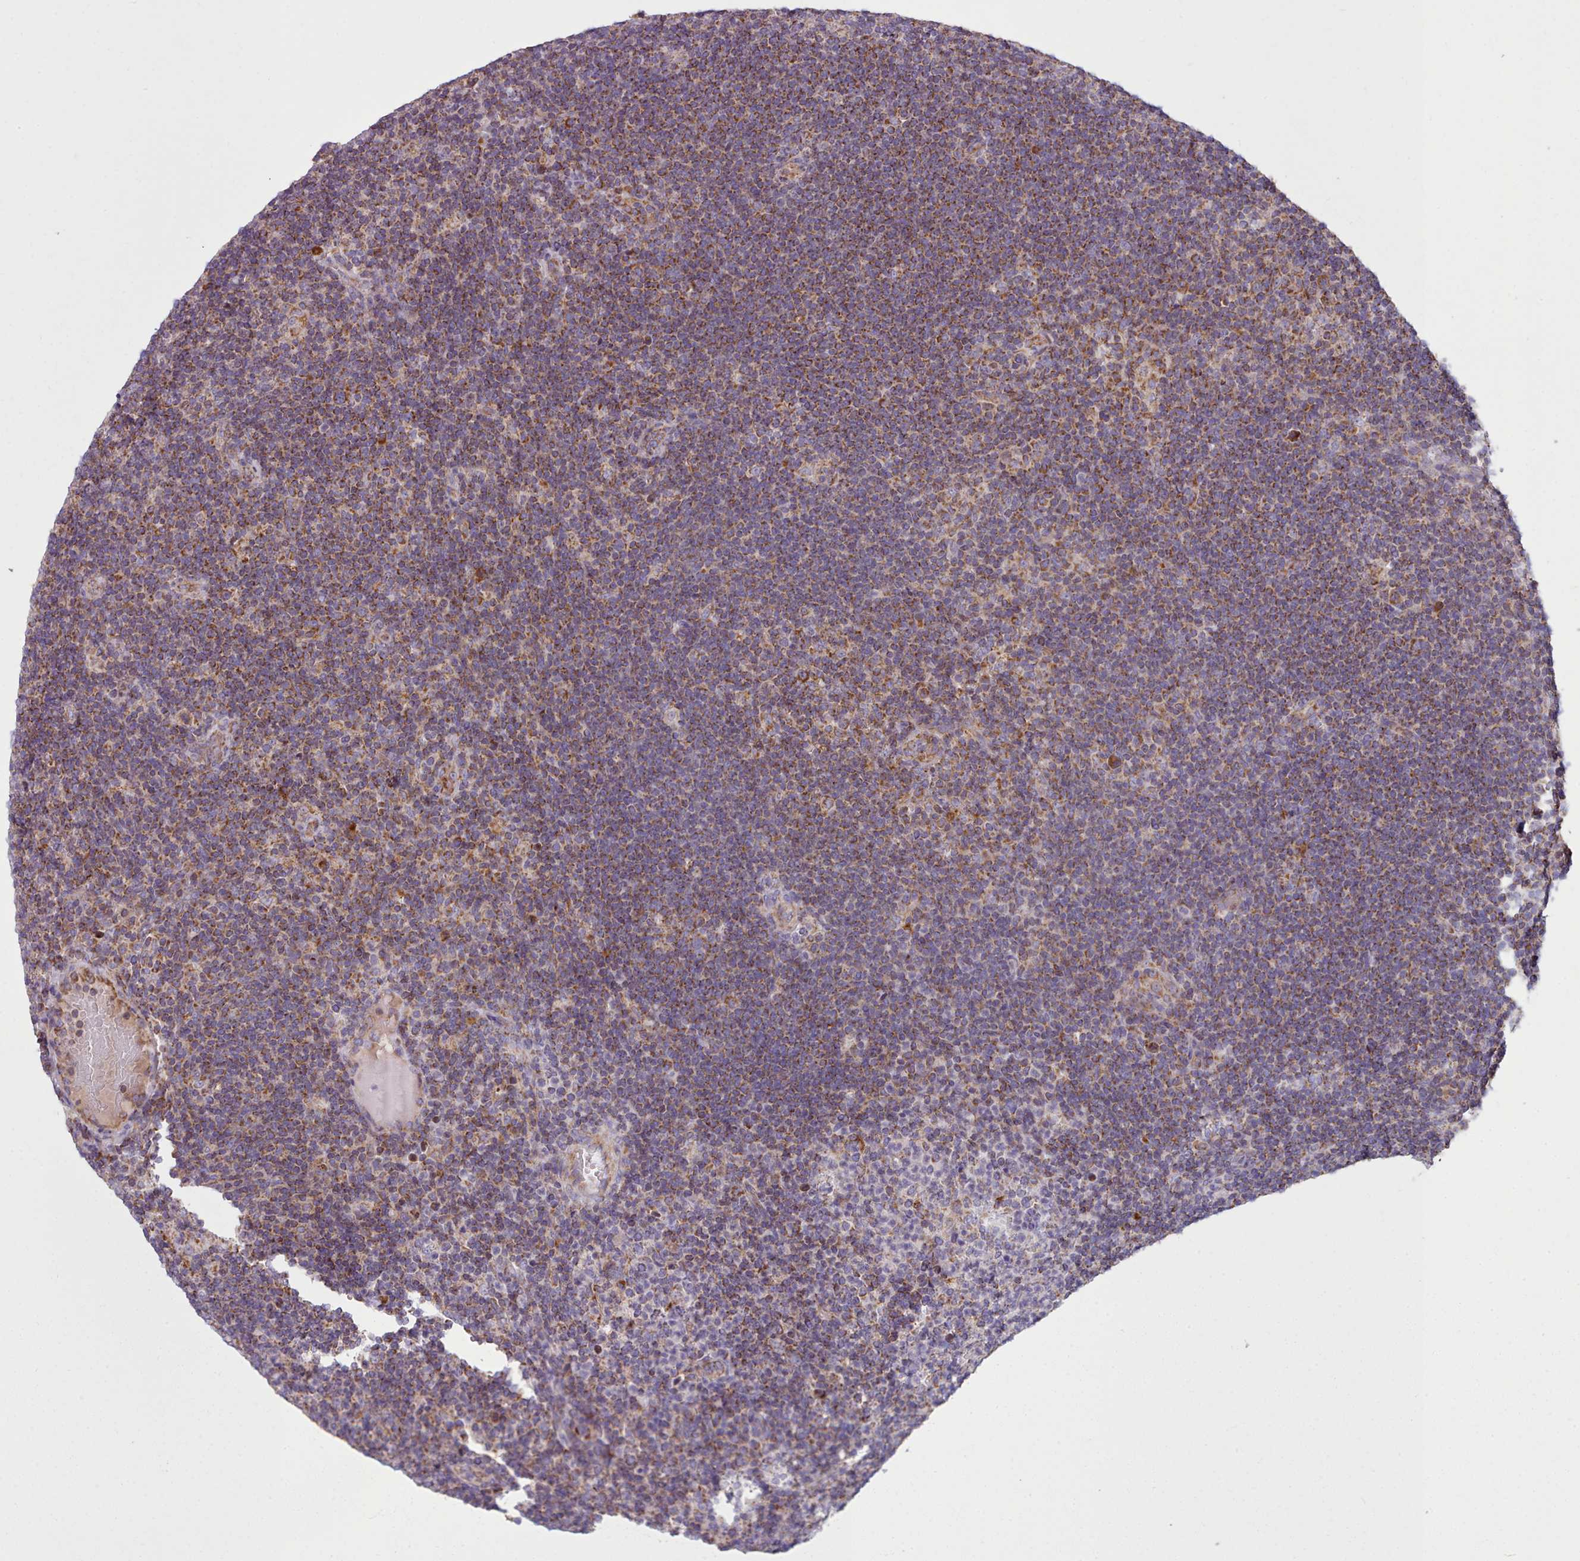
{"staining": {"intensity": "moderate", "quantity": ">75%", "location": "cytoplasmic/membranous"}, "tissue": "lymphoma", "cell_type": "Tumor cells", "image_type": "cancer", "snomed": [{"axis": "morphology", "description": "Hodgkin's disease, NOS"}, {"axis": "topography", "description": "Lymph node"}], "caption": "This is a photomicrograph of IHC staining of Hodgkin's disease, which shows moderate positivity in the cytoplasmic/membranous of tumor cells.", "gene": "SRP54", "patient": {"sex": "female", "age": 57}}